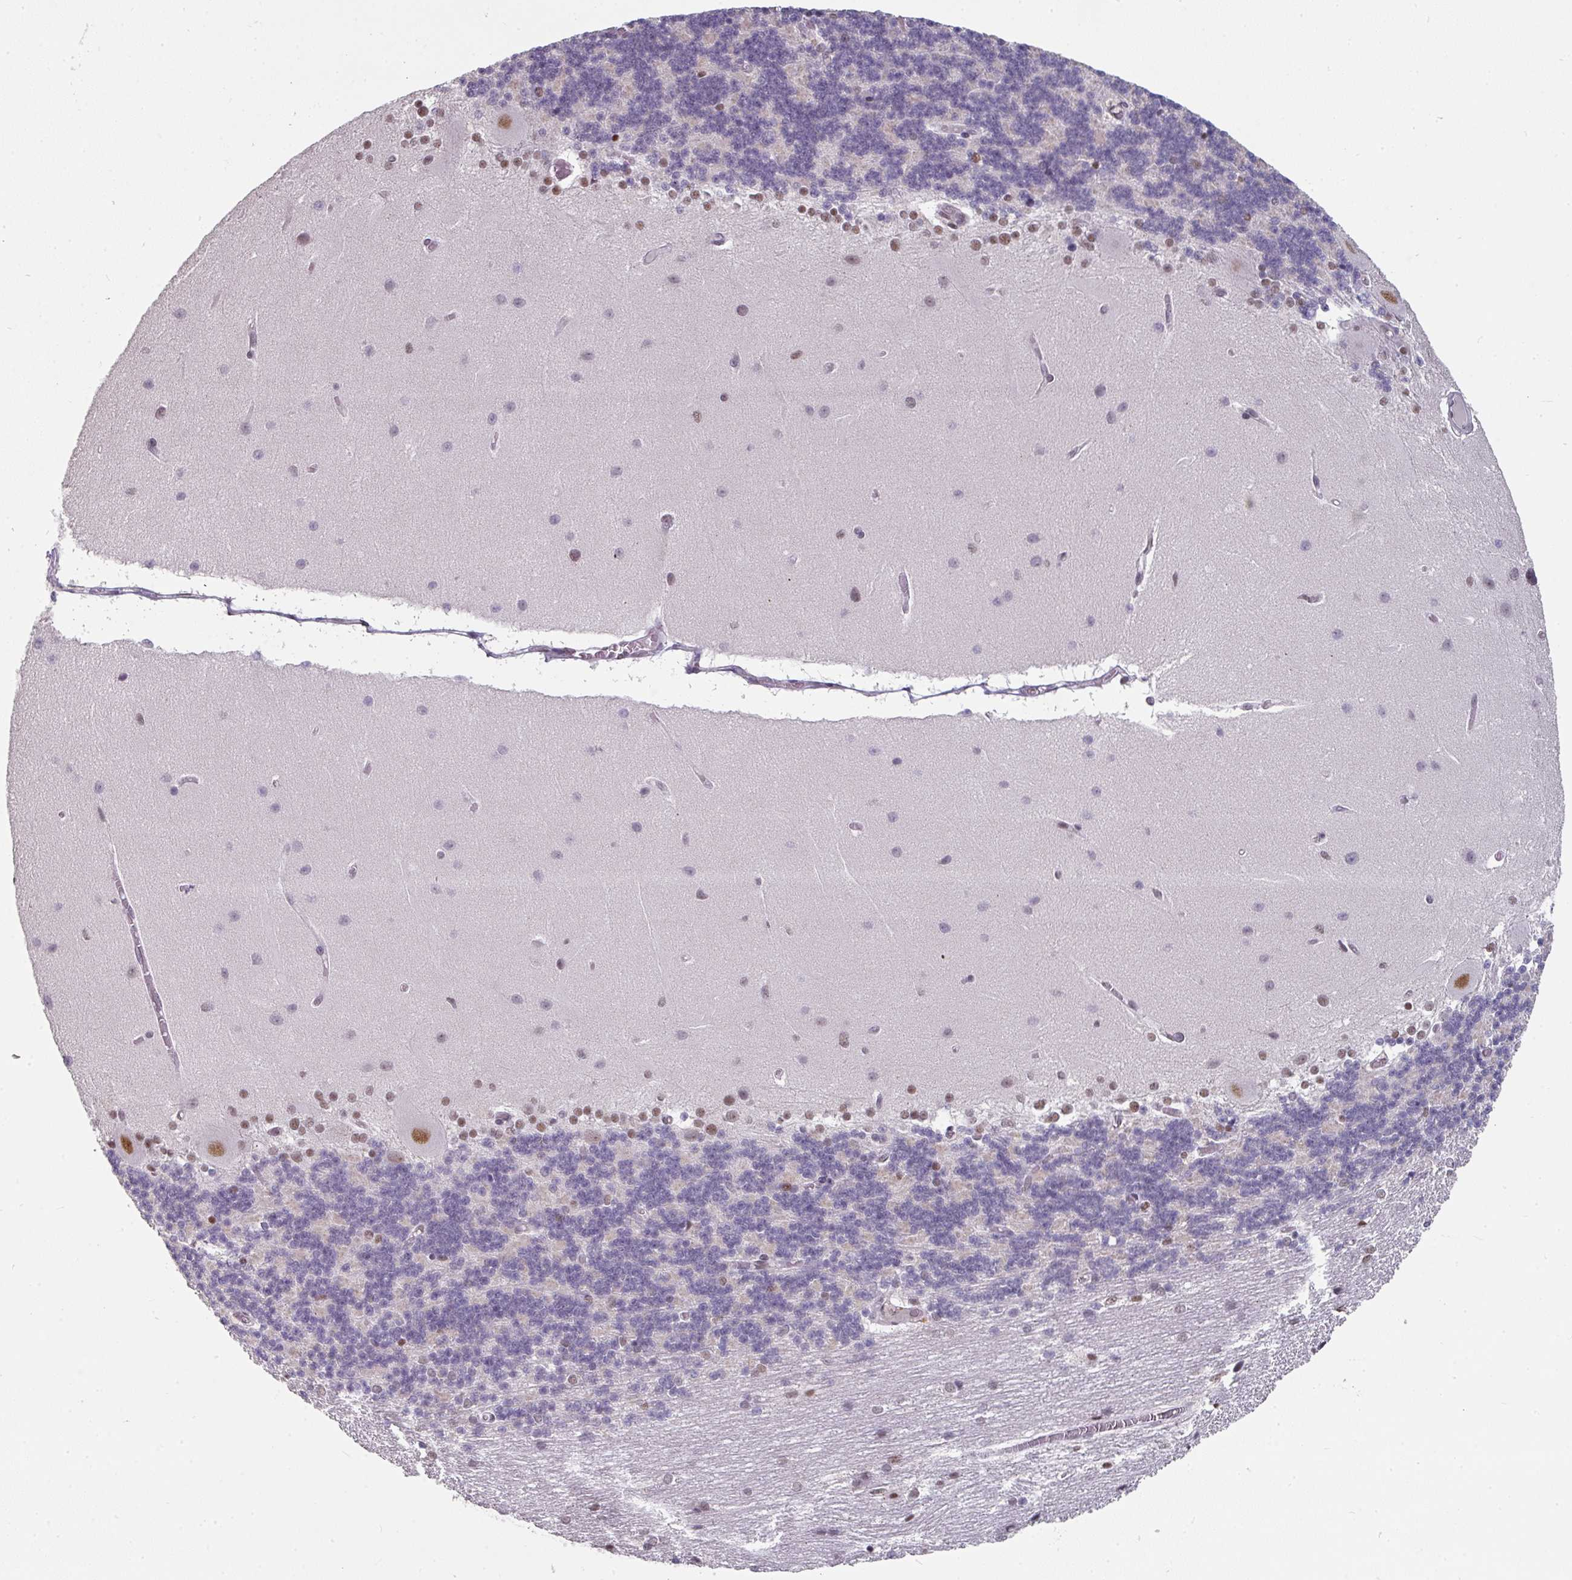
{"staining": {"intensity": "moderate", "quantity": "25%-75%", "location": "cytoplasmic/membranous,nuclear"}, "tissue": "cerebellum", "cell_type": "Cells in granular layer", "image_type": "normal", "snomed": [{"axis": "morphology", "description": "Normal tissue, NOS"}, {"axis": "topography", "description": "Cerebellum"}], "caption": "A brown stain shows moderate cytoplasmic/membranous,nuclear positivity of a protein in cells in granular layer of normal human cerebellum.", "gene": "ENSG00000283782", "patient": {"sex": "female", "age": 54}}